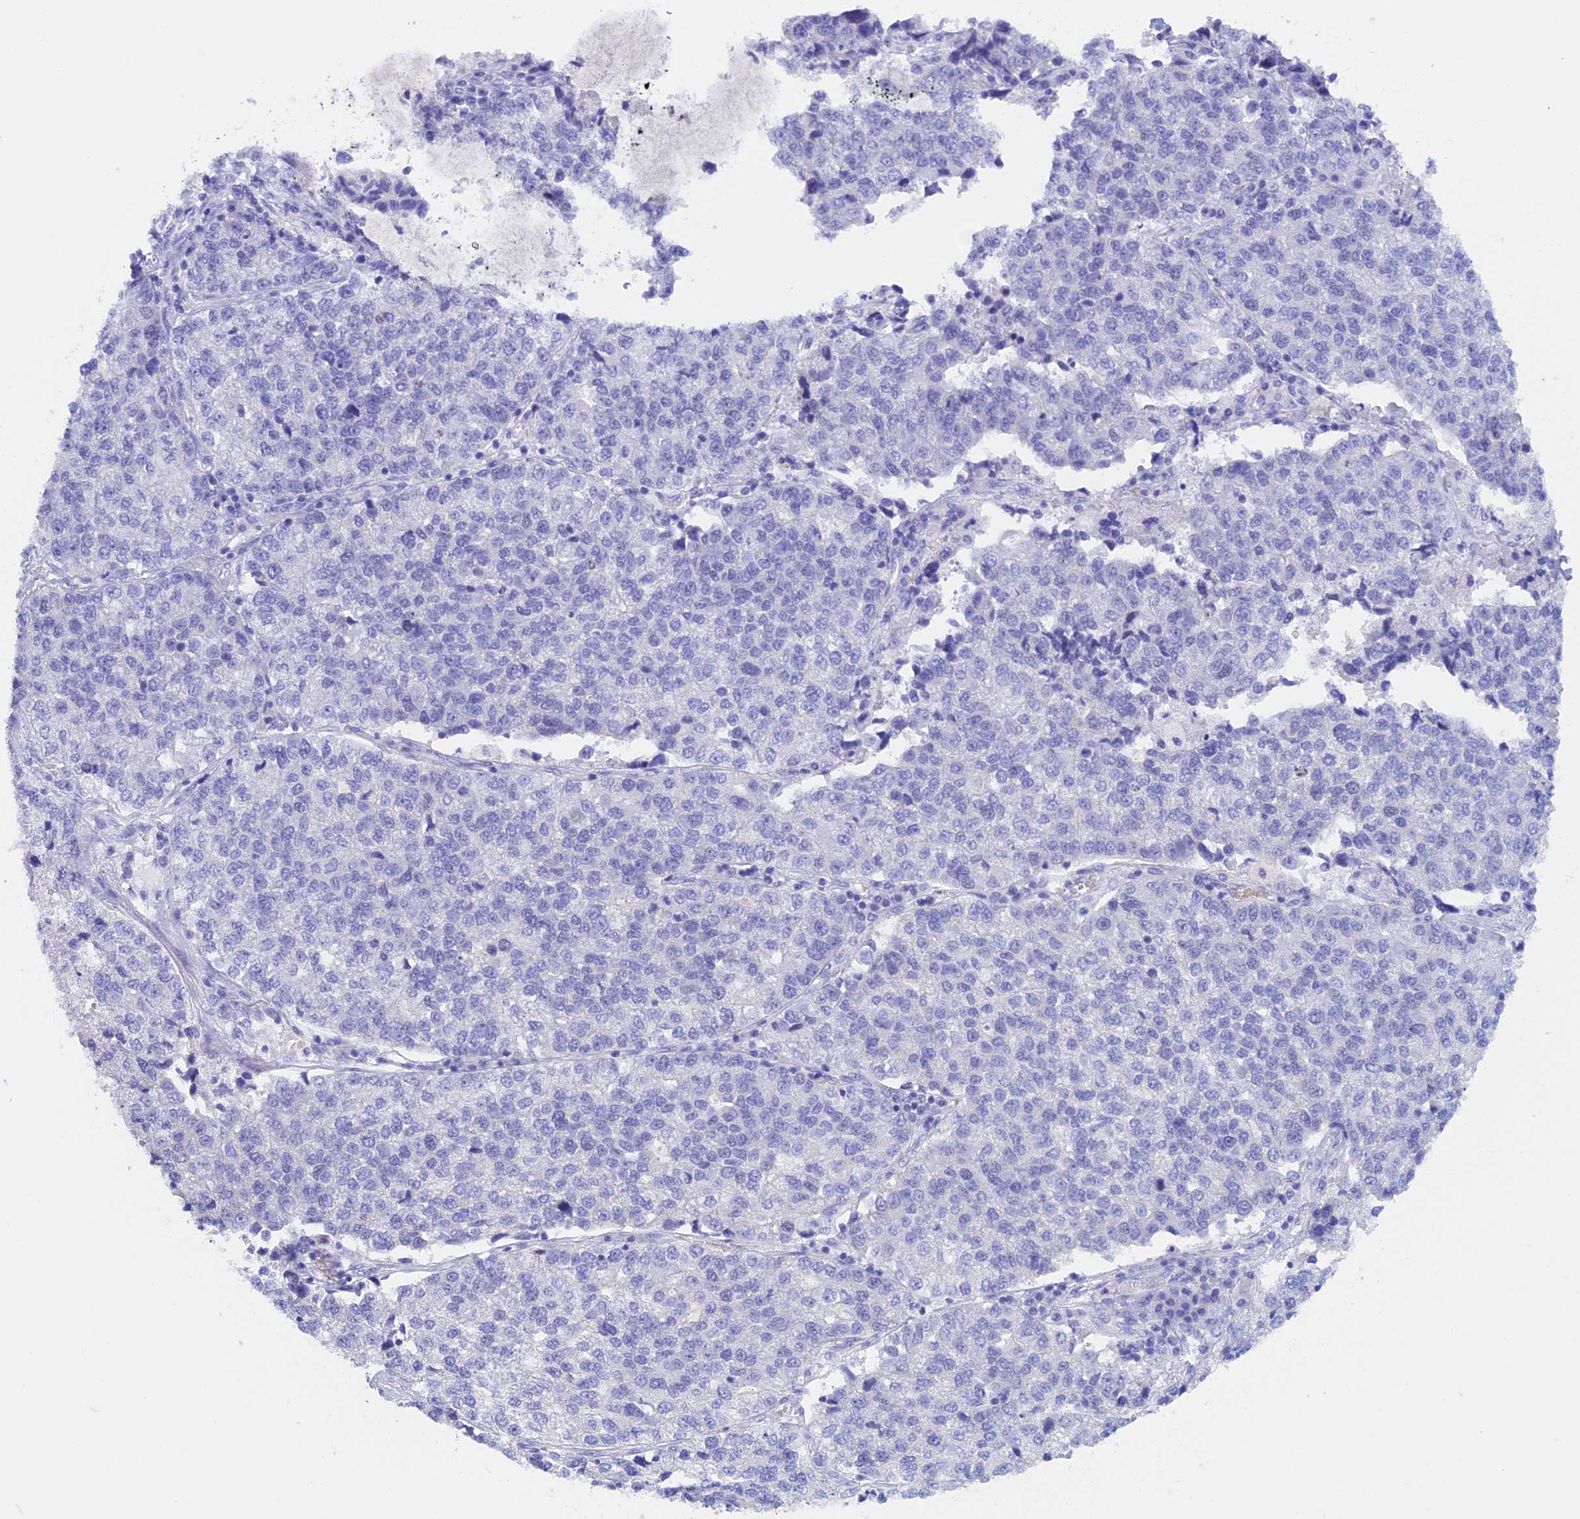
{"staining": {"intensity": "negative", "quantity": "none", "location": "none"}, "tissue": "lung cancer", "cell_type": "Tumor cells", "image_type": "cancer", "snomed": [{"axis": "morphology", "description": "Adenocarcinoma, NOS"}, {"axis": "topography", "description": "Lung"}], "caption": "The IHC histopathology image has no significant staining in tumor cells of lung cancer tissue. The staining was performed using DAB (3,3'-diaminobenzidine) to visualize the protein expression in brown, while the nuclei were stained in blue with hematoxylin (Magnification: 20x).", "gene": "PSMC3IP", "patient": {"sex": "male", "age": 49}}